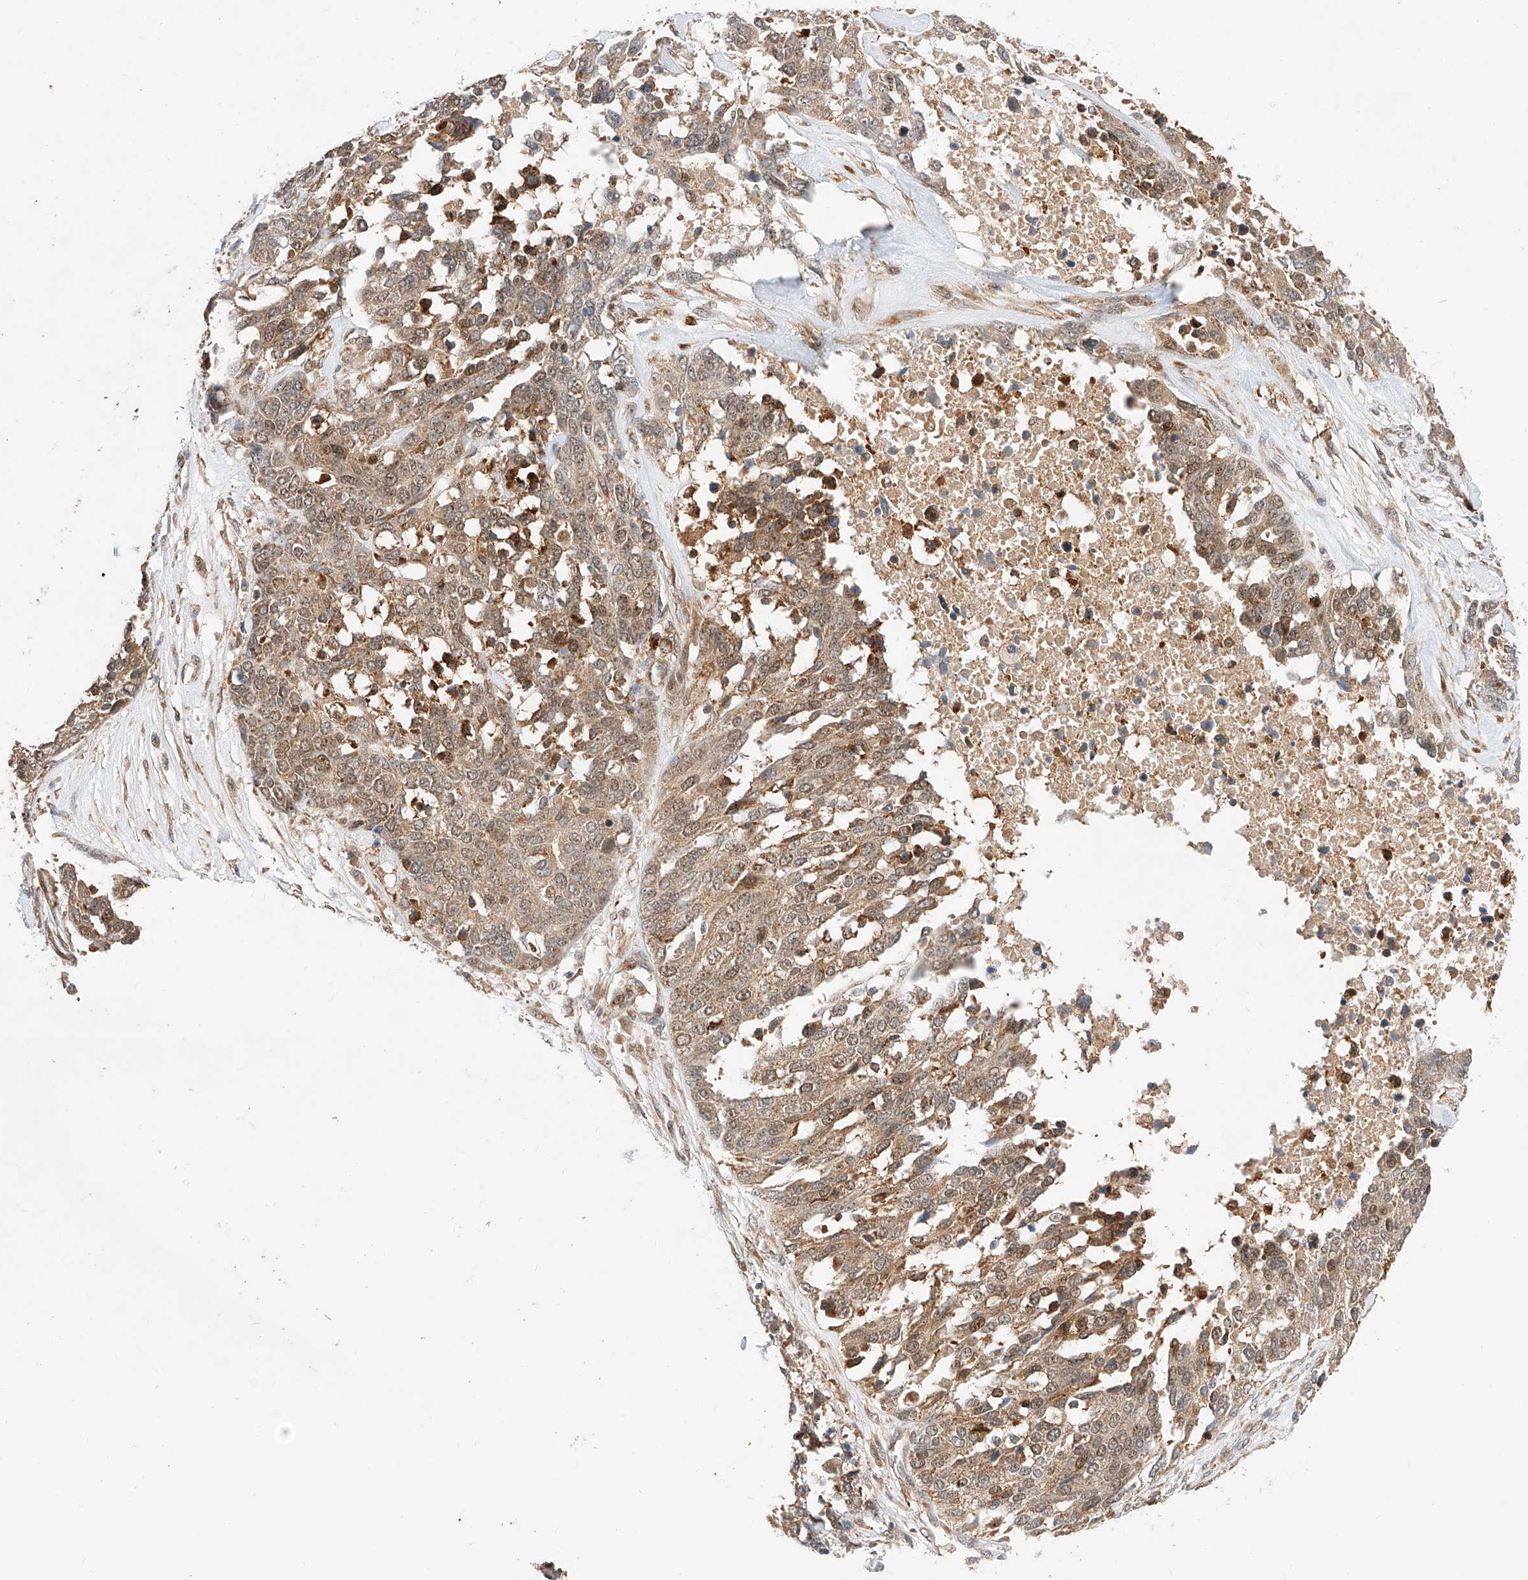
{"staining": {"intensity": "moderate", "quantity": ">75%", "location": "cytoplasmic/membranous,nuclear"}, "tissue": "ovarian cancer", "cell_type": "Tumor cells", "image_type": "cancer", "snomed": [{"axis": "morphology", "description": "Cystadenocarcinoma, serous, NOS"}, {"axis": "topography", "description": "Ovary"}], "caption": "The histopathology image shows immunohistochemical staining of serous cystadenocarcinoma (ovarian). There is moderate cytoplasmic/membranous and nuclear staining is appreciated in approximately >75% of tumor cells.", "gene": "RAB23", "patient": {"sex": "female", "age": 44}}